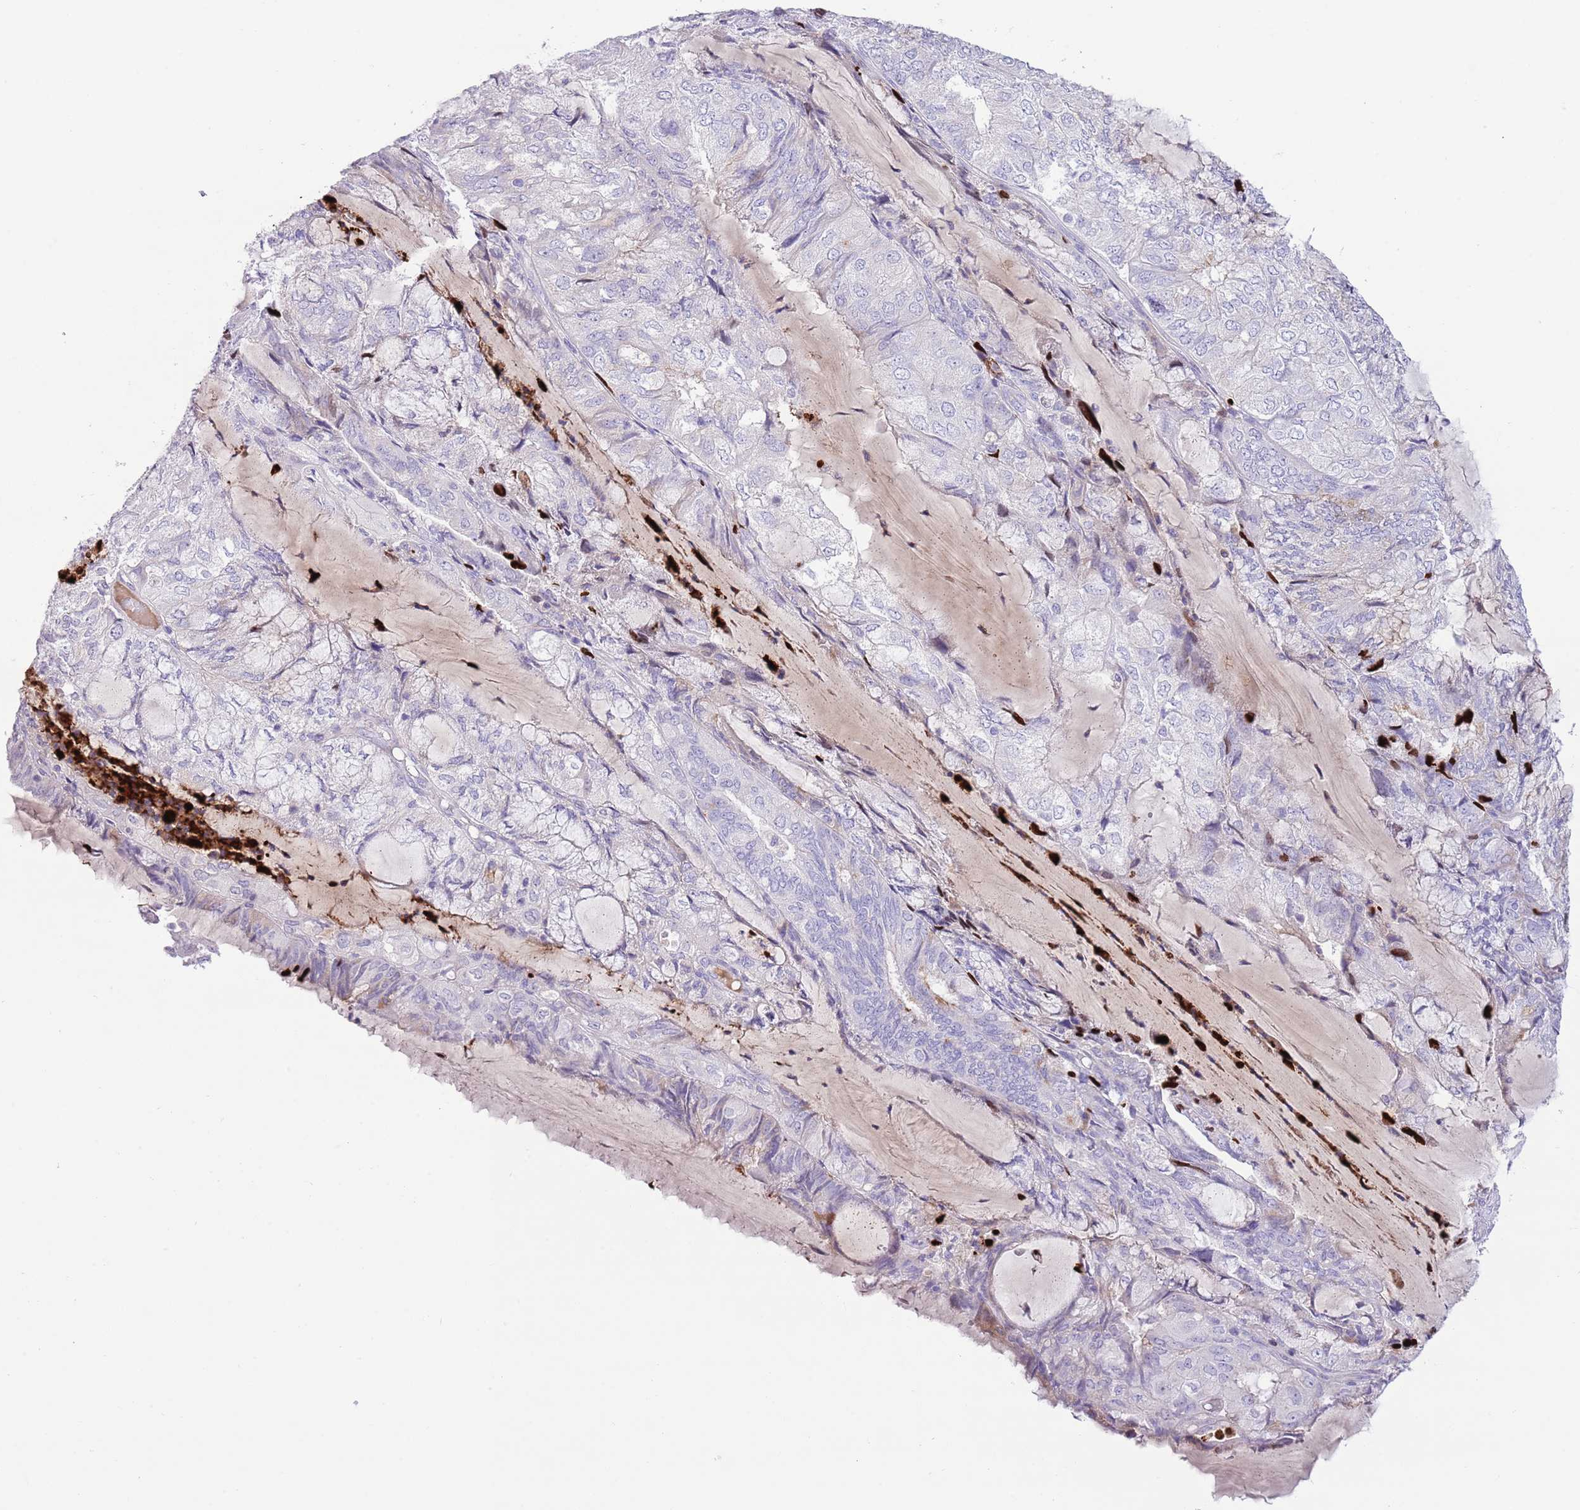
{"staining": {"intensity": "negative", "quantity": "none", "location": "none"}, "tissue": "endometrial cancer", "cell_type": "Tumor cells", "image_type": "cancer", "snomed": [{"axis": "morphology", "description": "Adenocarcinoma, NOS"}, {"axis": "topography", "description": "Endometrium"}], "caption": "This photomicrograph is of adenocarcinoma (endometrial) stained with immunohistochemistry to label a protein in brown with the nuclei are counter-stained blue. There is no staining in tumor cells.", "gene": "CLEC2A", "patient": {"sex": "female", "age": 81}}